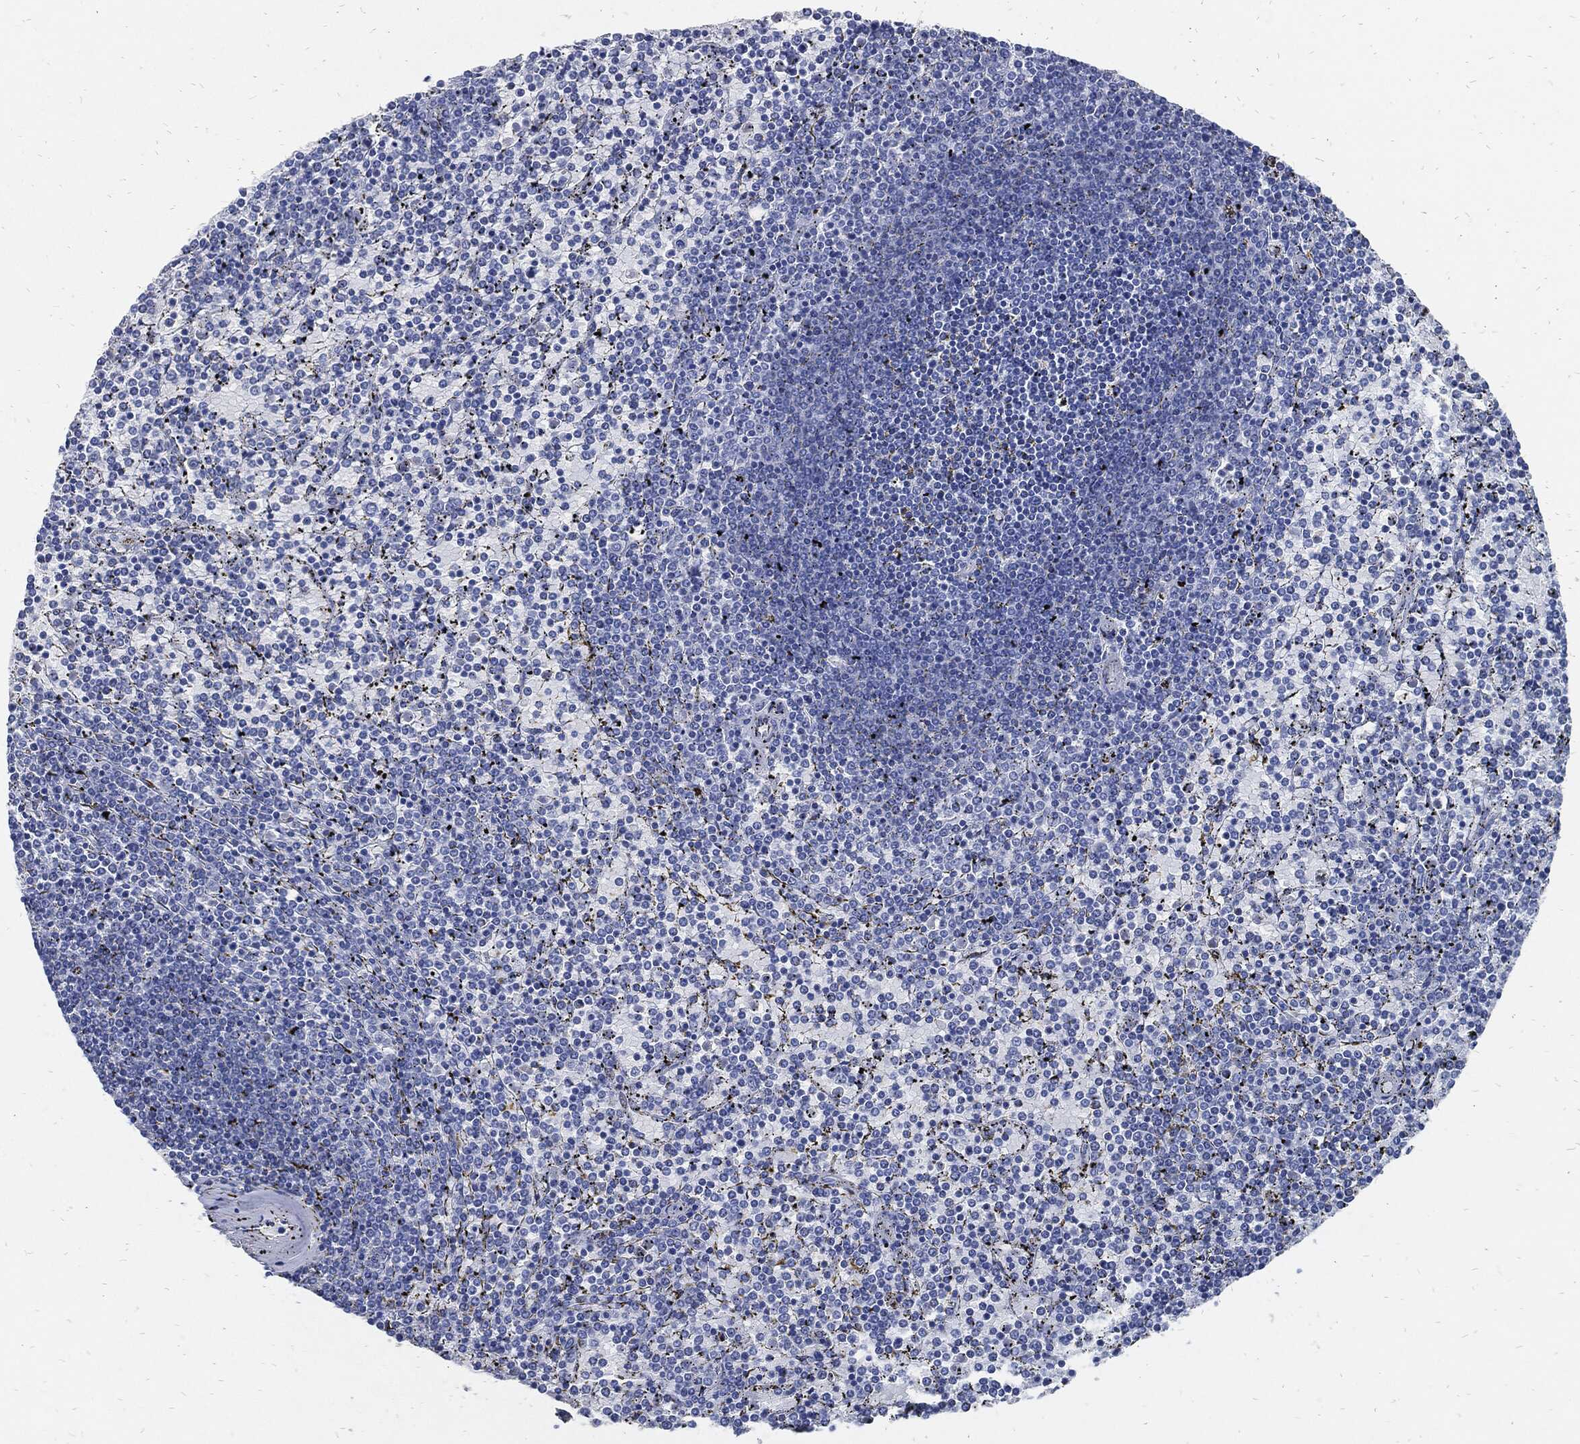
{"staining": {"intensity": "negative", "quantity": "none", "location": "none"}, "tissue": "lymphoma", "cell_type": "Tumor cells", "image_type": "cancer", "snomed": [{"axis": "morphology", "description": "Malignant lymphoma, non-Hodgkin's type, Low grade"}, {"axis": "topography", "description": "Spleen"}], "caption": "Photomicrograph shows no protein positivity in tumor cells of lymphoma tissue.", "gene": "FABP4", "patient": {"sex": "female", "age": 77}}